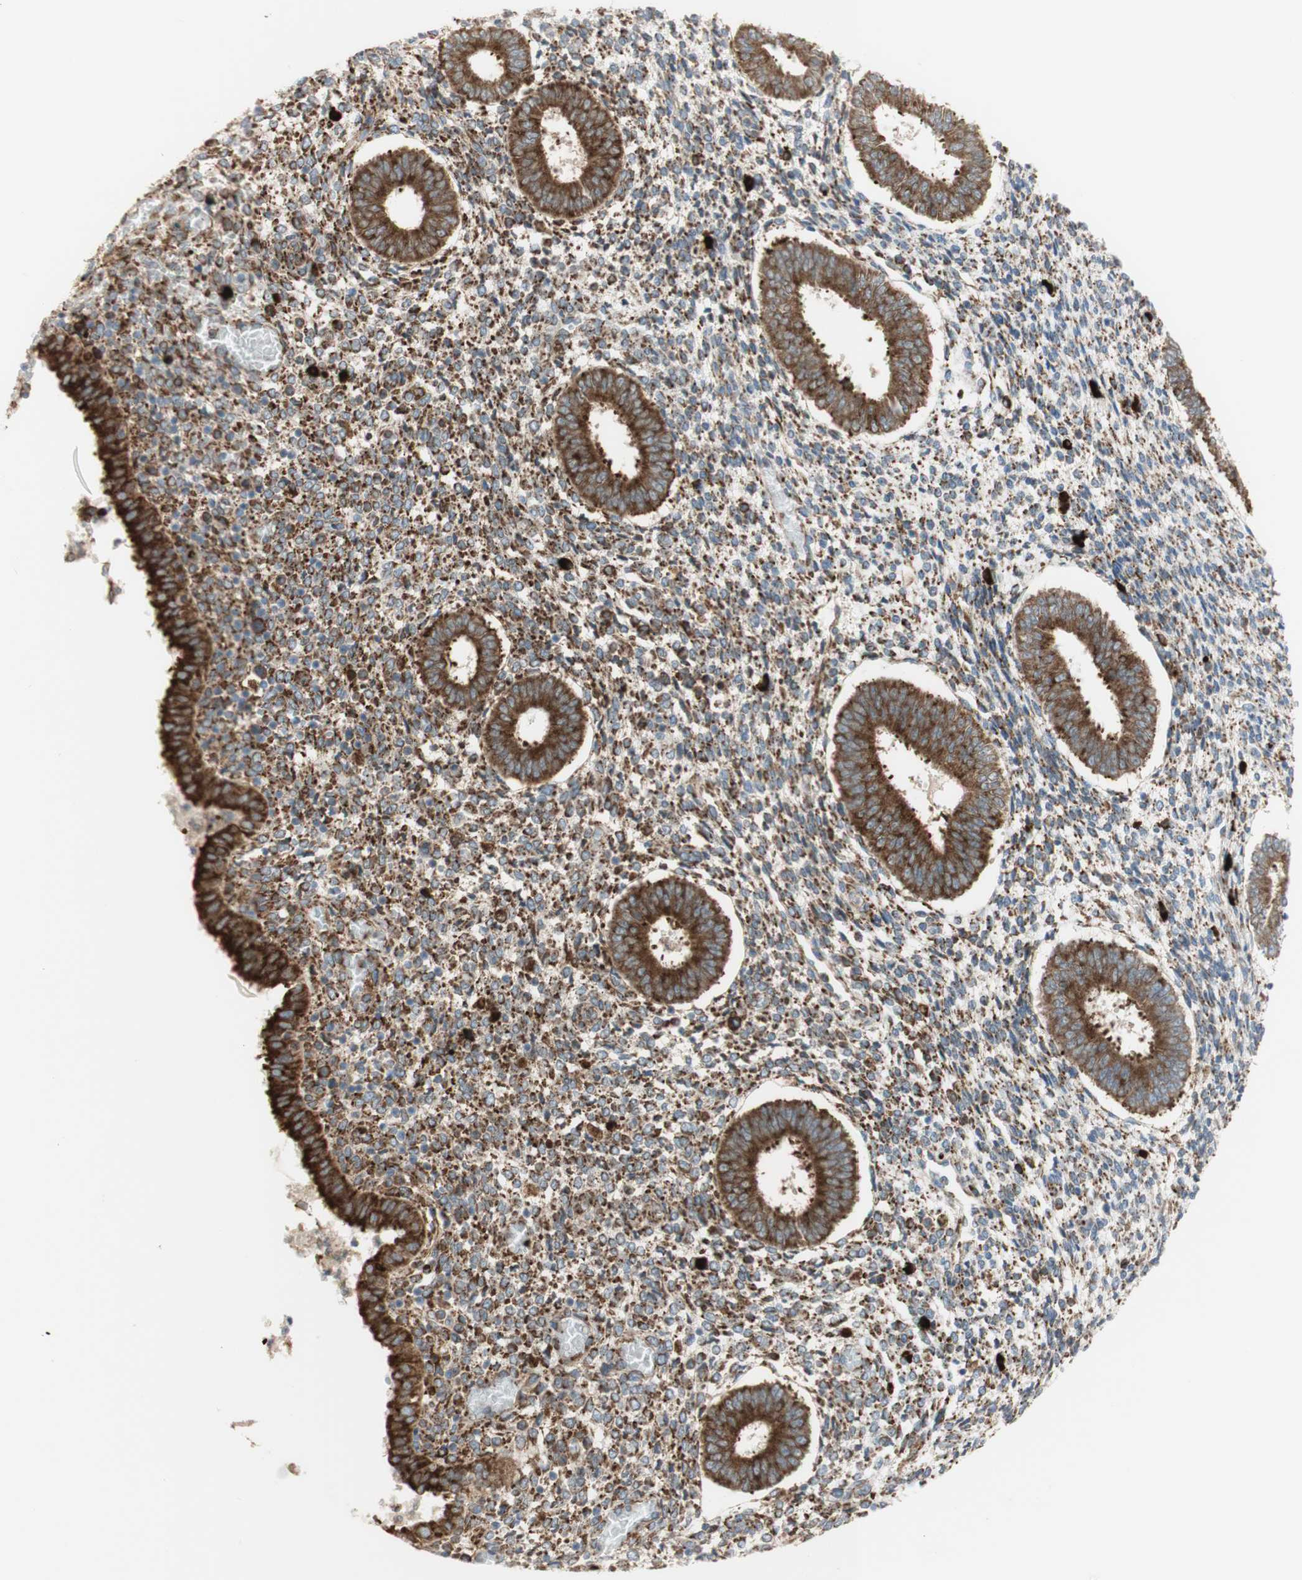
{"staining": {"intensity": "moderate", "quantity": ">75%", "location": "cytoplasmic/membranous"}, "tissue": "endometrium", "cell_type": "Cells in endometrial stroma", "image_type": "normal", "snomed": [{"axis": "morphology", "description": "Normal tissue, NOS"}, {"axis": "topography", "description": "Endometrium"}], "caption": "Moderate cytoplasmic/membranous expression for a protein is seen in approximately >75% of cells in endometrial stroma of unremarkable endometrium using IHC.", "gene": "MANF", "patient": {"sex": "female", "age": 35}}